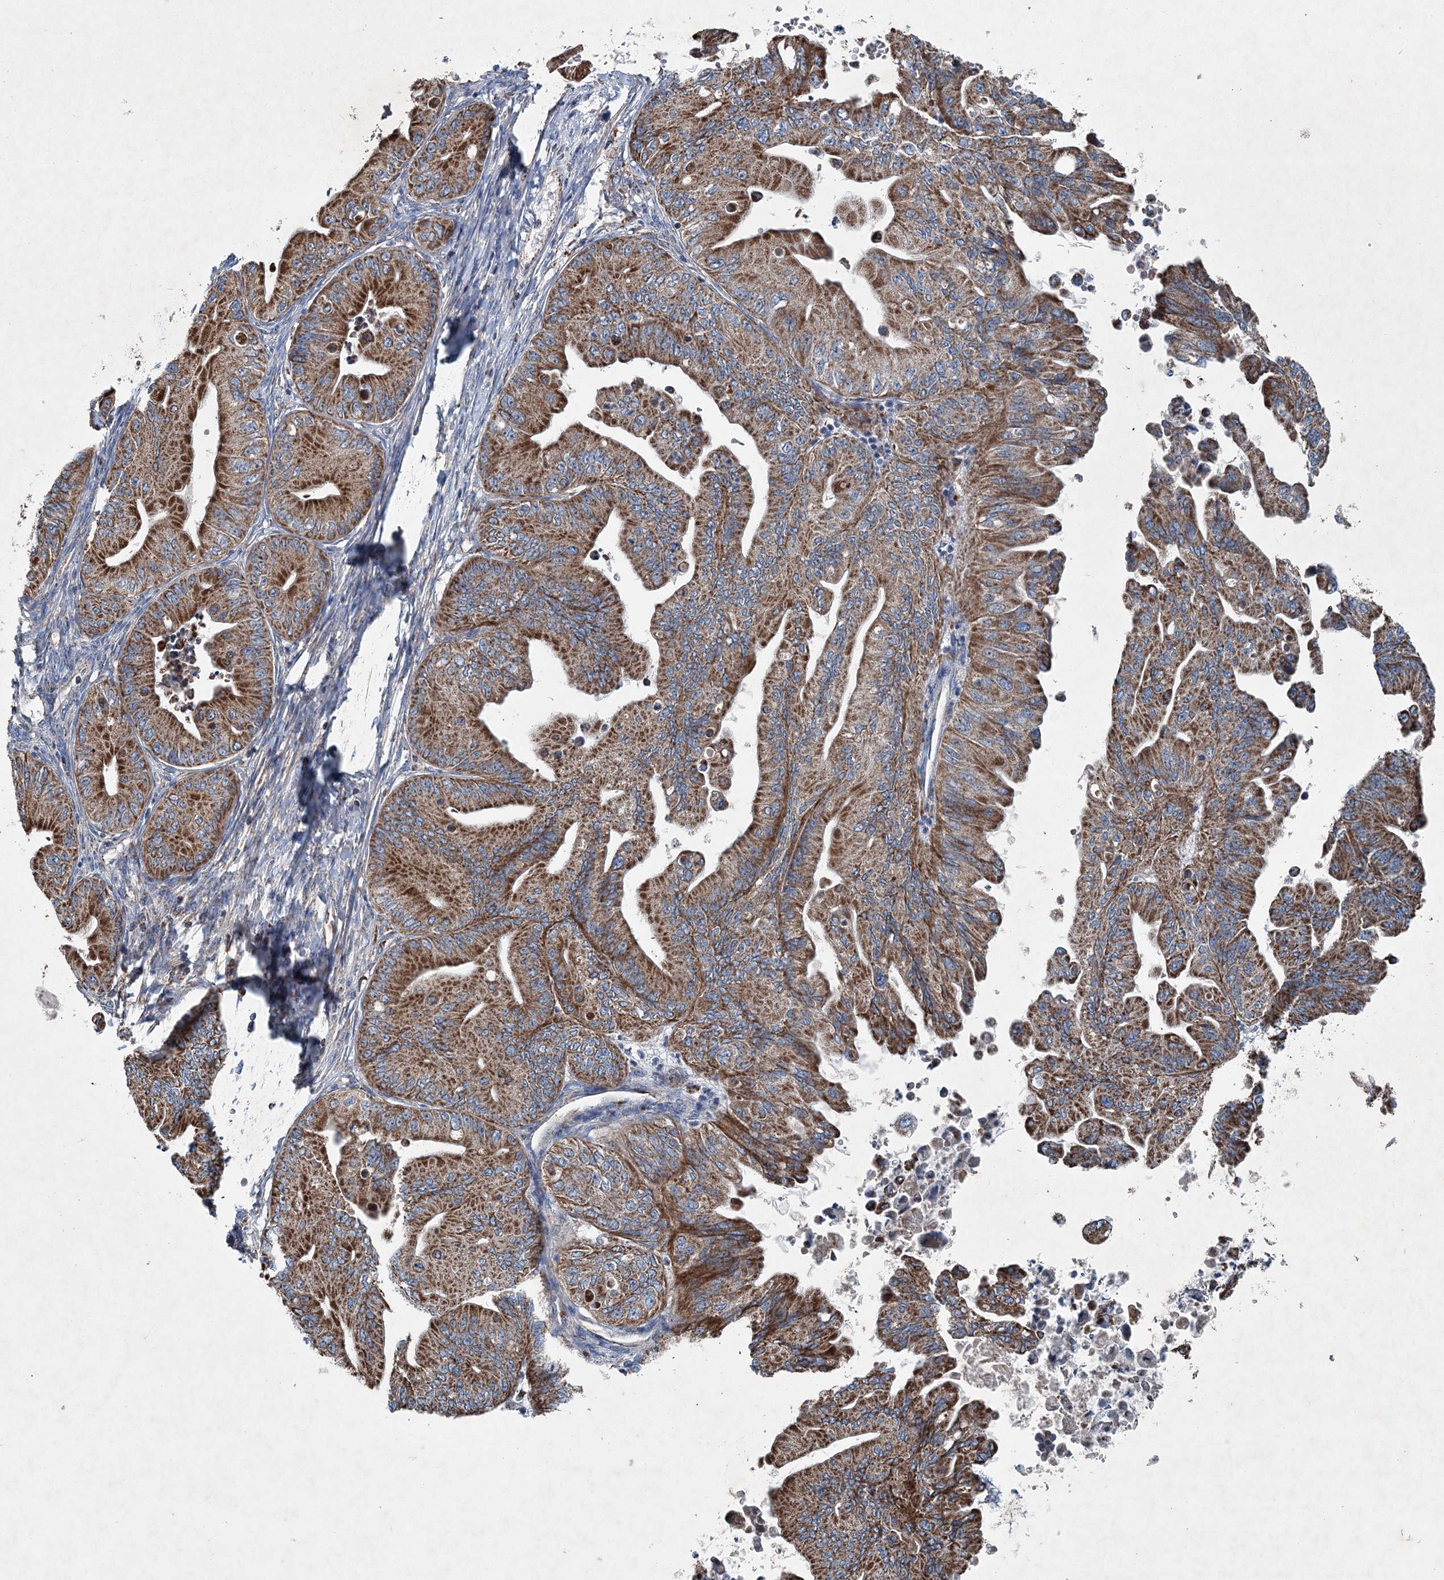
{"staining": {"intensity": "strong", "quantity": ">75%", "location": "cytoplasmic/membranous"}, "tissue": "ovarian cancer", "cell_type": "Tumor cells", "image_type": "cancer", "snomed": [{"axis": "morphology", "description": "Cystadenocarcinoma, mucinous, NOS"}, {"axis": "topography", "description": "Ovary"}], "caption": "High-magnification brightfield microscopy of ovarian mucinous cystadenocarcinoma stained with DAB (3,3'-diaminobenzidine) (brown) and counterstained with hematoxylin (blue). tumor cells exhibit strong cytoplasmic/membranous positivity is seen in about>75% of cells. The staining is performed using DAB brown chromogen to label protein expression. The nuclei are counter-stained blue using hematoxylin.", "gene": "SPAG16", "patient": {"sex": "female", "age": 71}}